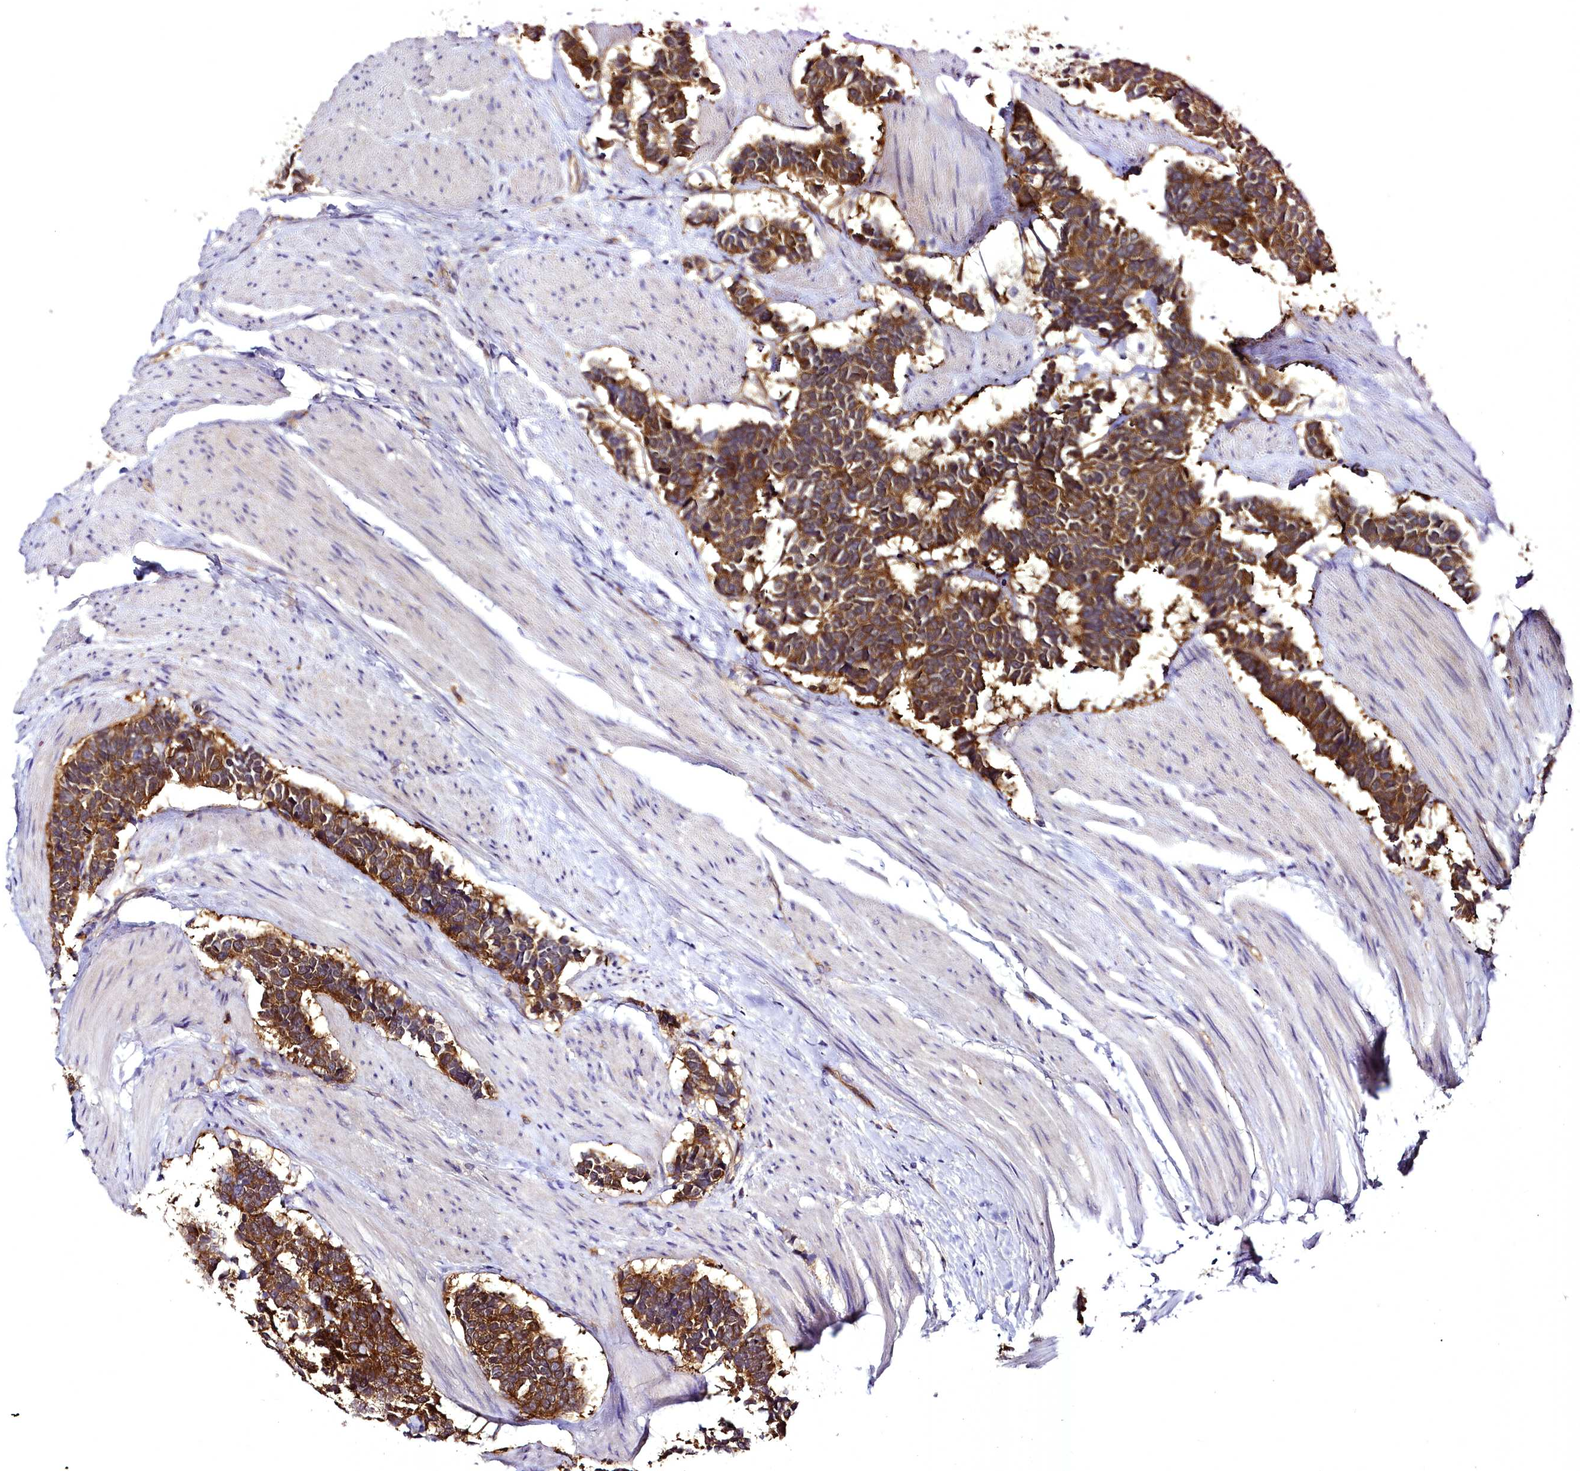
{"staining": {"intensity": "strong", "quantity": ">75%", "location": "cytoplasmic/membranous"}, "tissue": "carcinoid", "cell_type": "Tumor cells", "image_type": "cancer", "snomed": [{"axis": "morphology", "description": "Carcinoma, NOS"}, {"axis": "morphology", "description": "Carcinoid, malignant, NOS"}, {"axis": "topography", "description": "Urinary bladder"}], "caption": "Carcinoid stained with a brown dye displays strong cytoplasmic/membranous positive positivity in about >75% of tumor cells.", "gene": "STXBP1", "patient": {"sex": "male", "age": 57}}